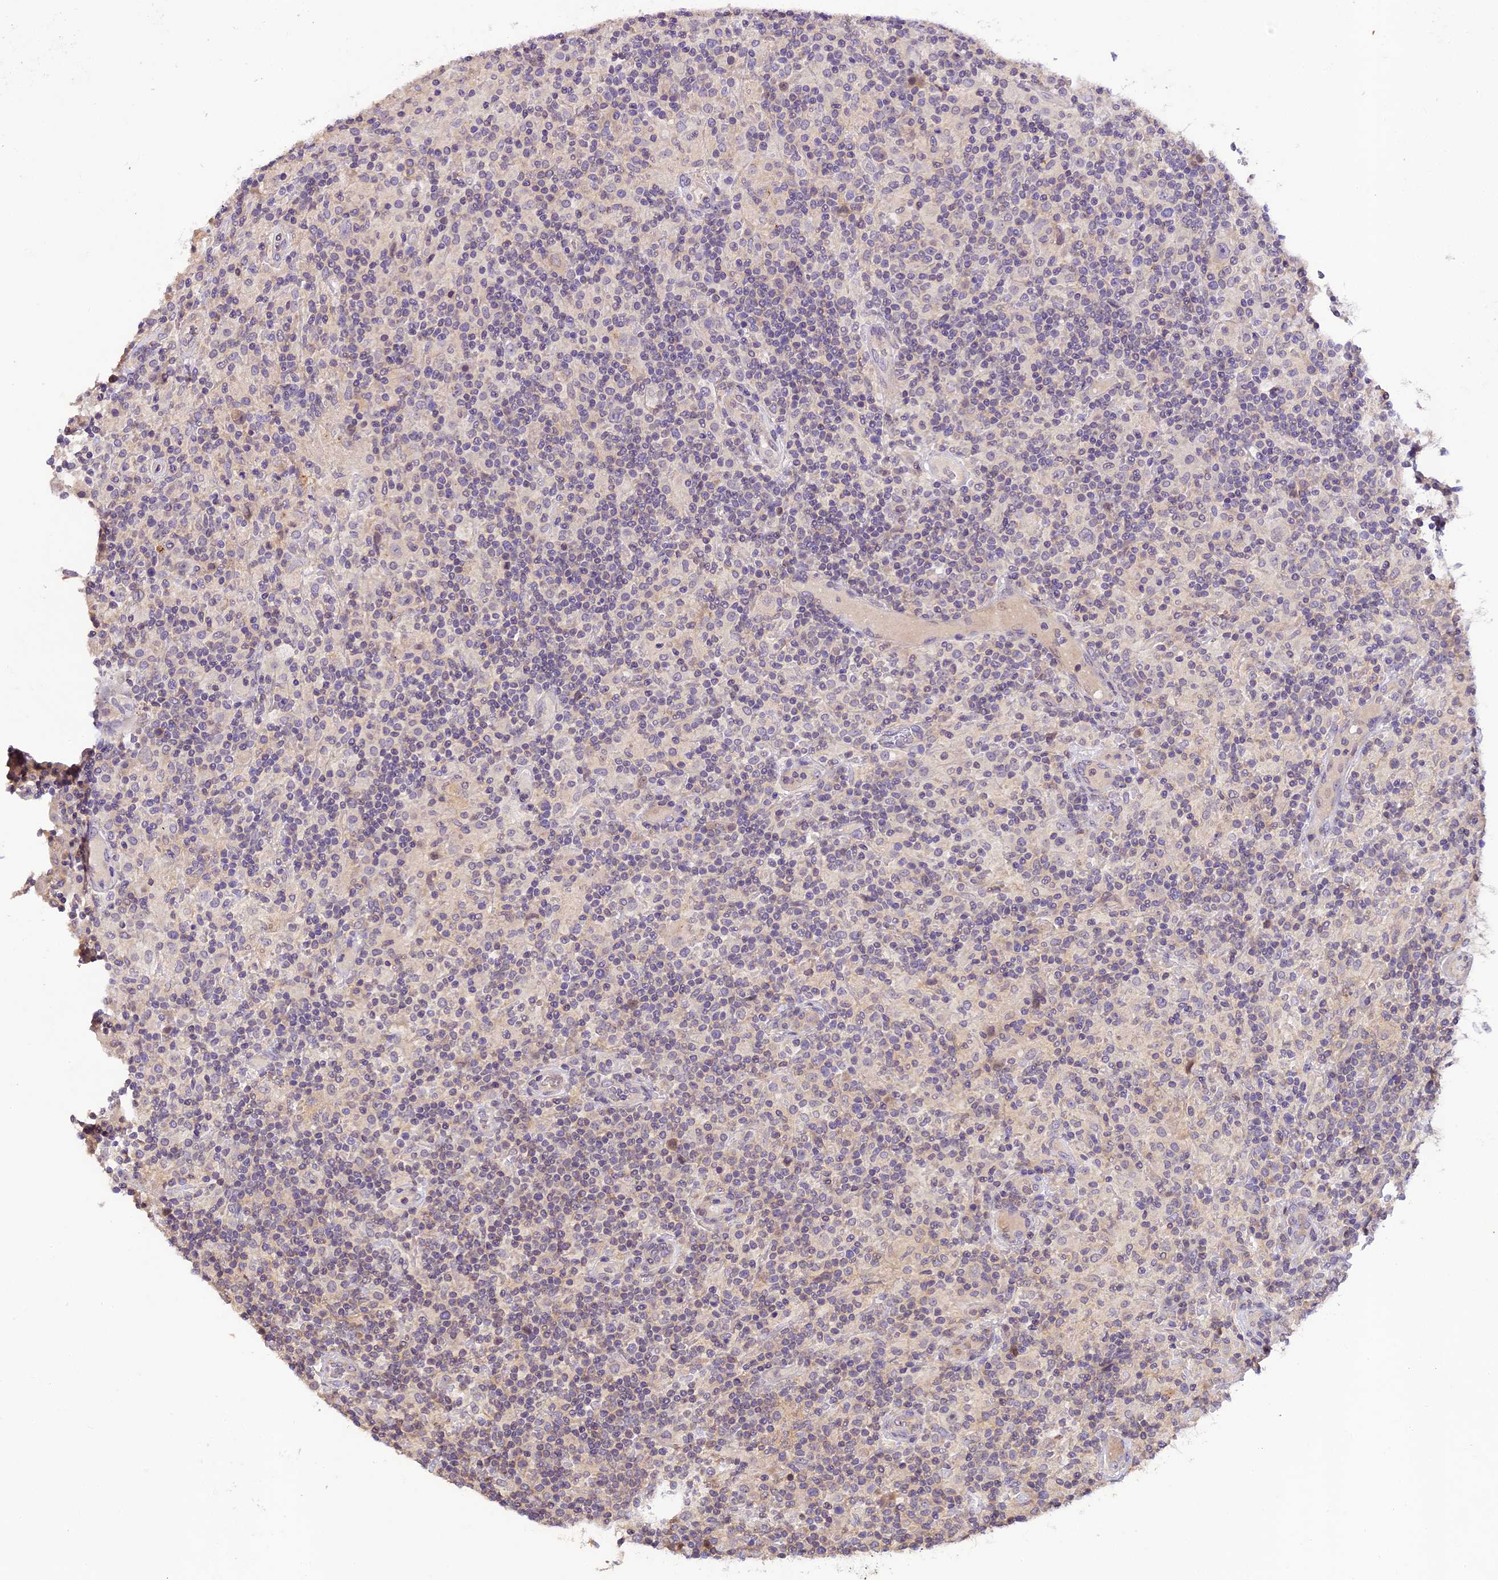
{"staining": {"intensity": "negative", "quantity": "none", "location": "none"}, "tissue": "lymphoma", "cell_type": "Tumor cells", "image_type": "cancer", "snomed": [{"axis": "morphology", "description": "Hodgkin's disease, NOS"}, {"axis": "topography", "description": "Lymph node"}], "caption": "This is an immunohistochemistry image of human Hodgkin's disease. There is no staining in tumor cells.", "gene": "DGKH", "patient": {"sex": "male", "age": 70}}